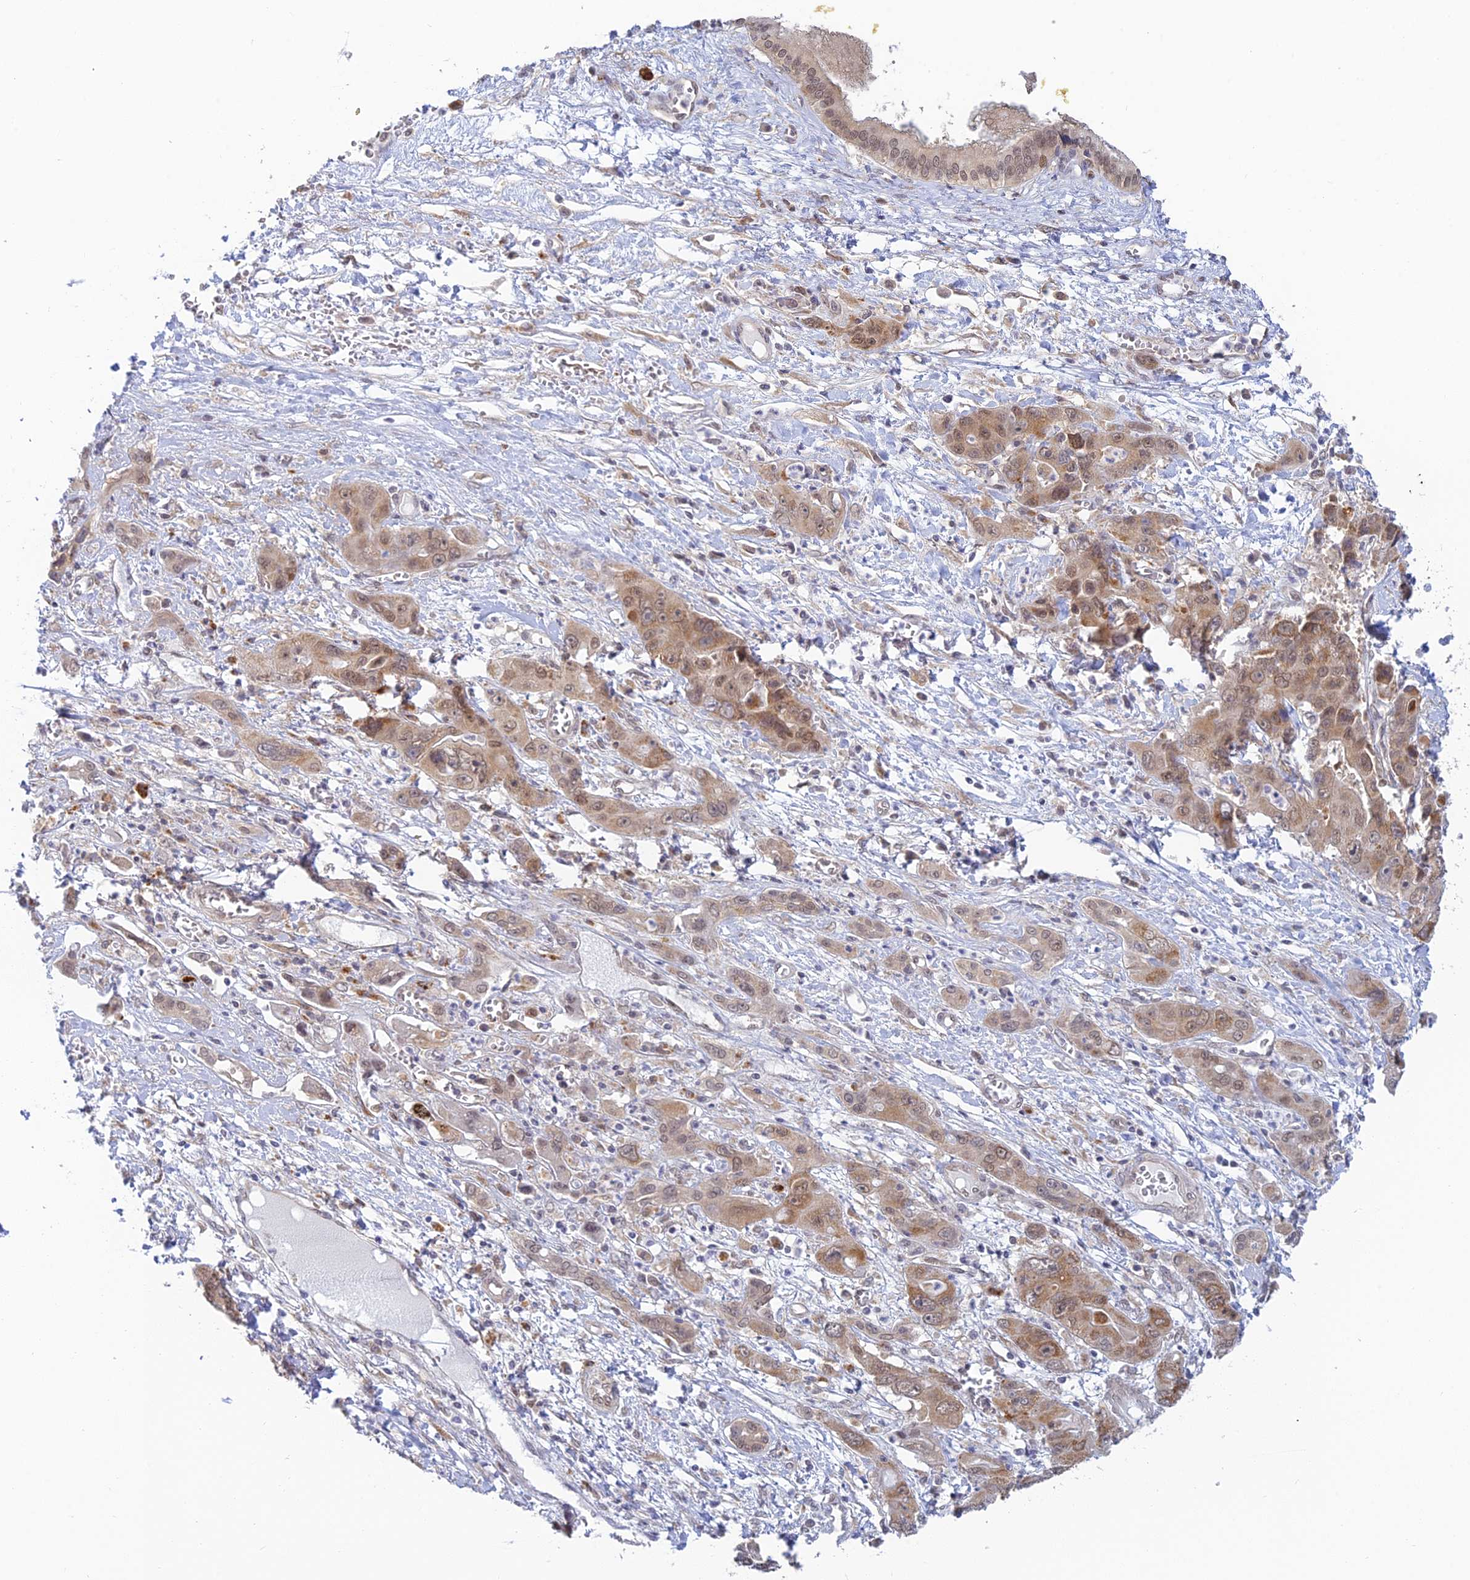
{"staining": {"intensity": "moderate", "quantity": ">75%", "location": "cytoplasmic/membranous,nuclear"}, "tissue": "liver cancer", "cell_type": "Tumor cells", "image_type": "cancer", "snomed": [{"axis": "morphology", "description": "Cholangiocarcinoma"}, {"axis": "topography", "description": "Liver"}], "caption": "Approximately >75% of tumor cells in human liver cholangiocarcinoma exhibit moderate cytoplasmic/membranous and nuclear protein staining as visualized by brown immunohistochemical staining.", "gene": "SKIC8", "patient": {"sex": "male", "age": 67}}